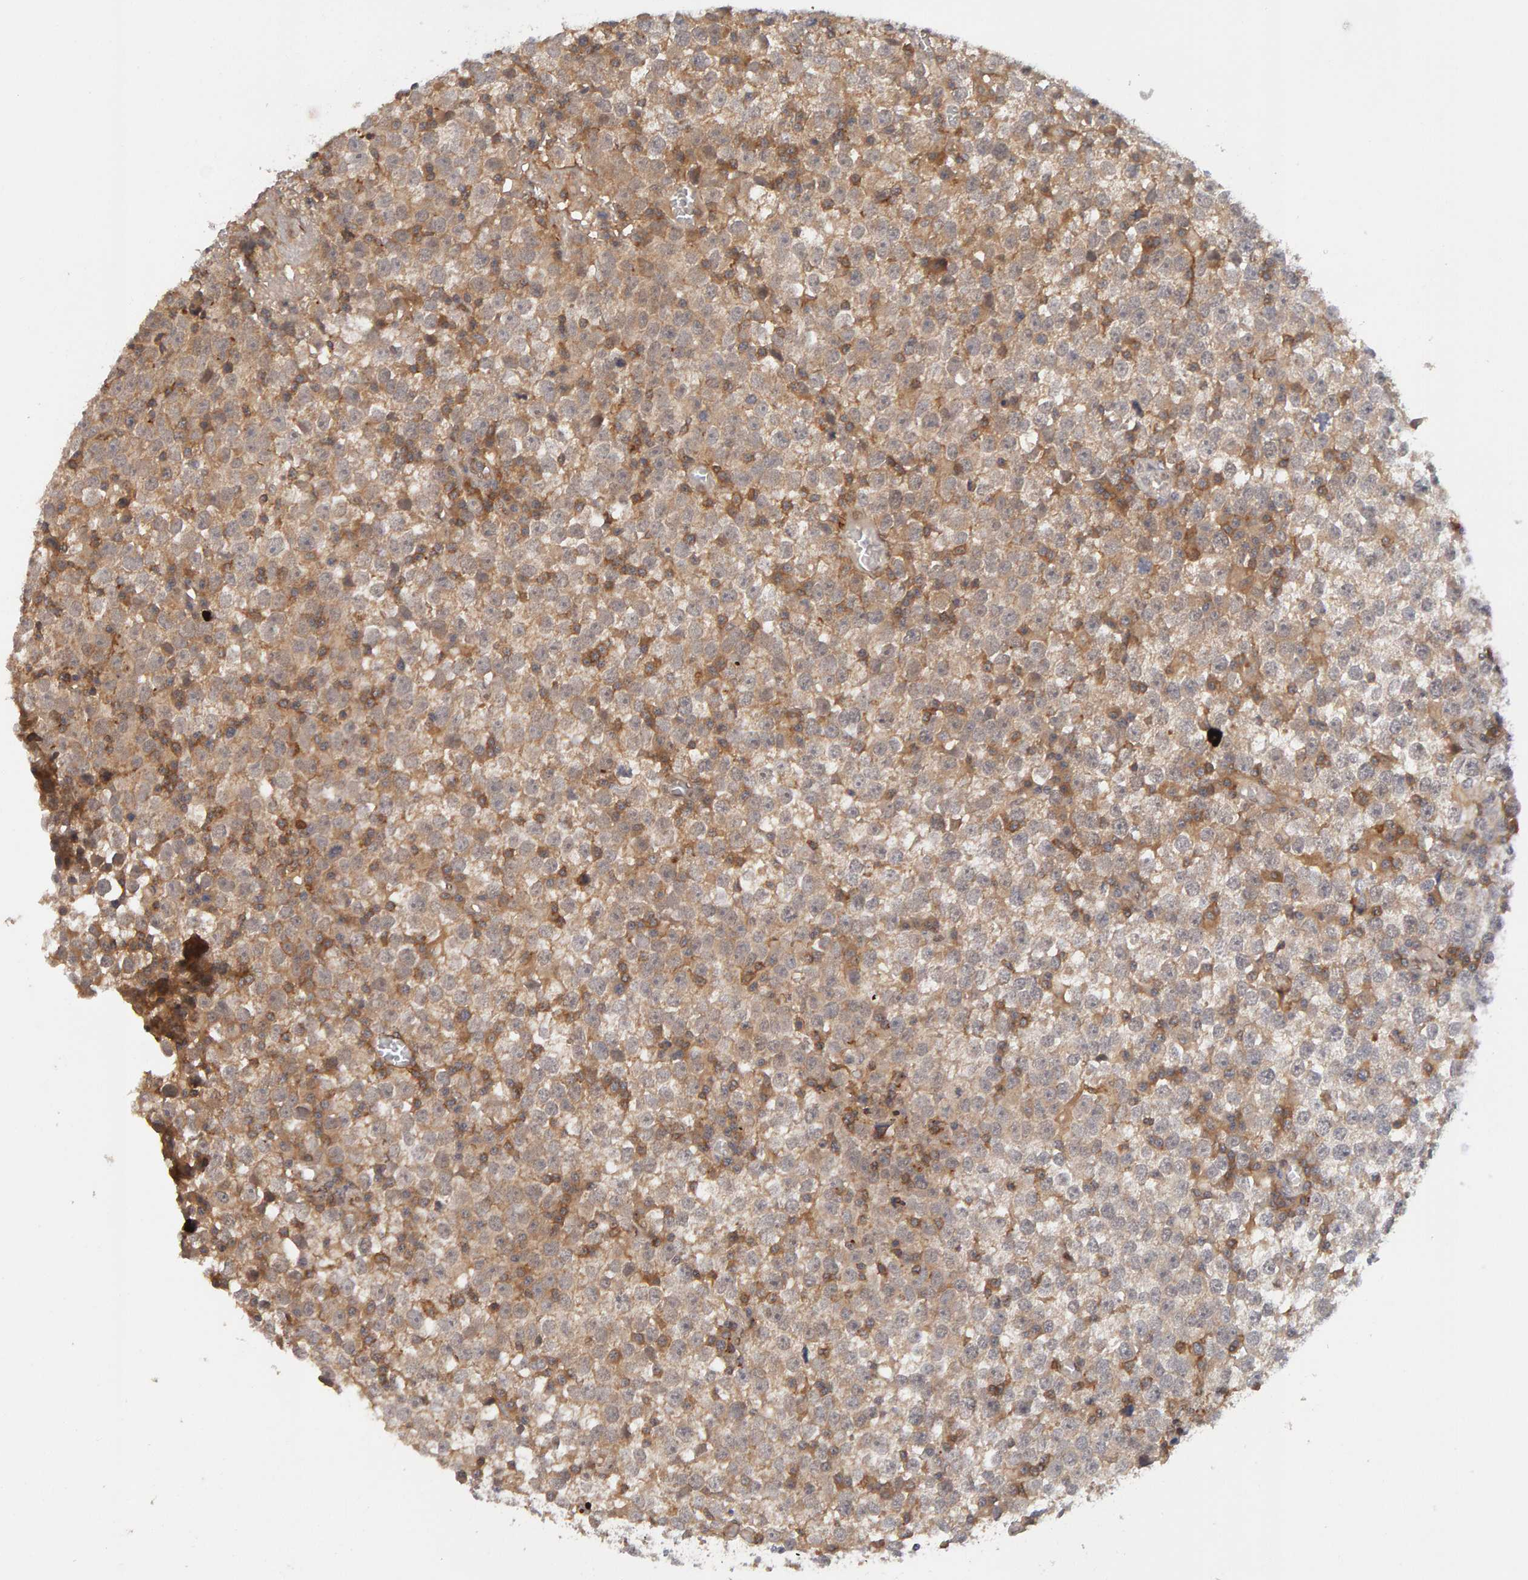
{"staining": {"intensity": "weak", "quantity": "25%-75%", "location": "cytoplasmic/membranous"}, "tissue": "testis cancer", "cell_type": "Tumor cells", "image_type": "cancer", "snomed": [{"axis": "morphology", "description": "Seminoma, NOS"}, {"axis": "topography", "description": "Testis"}], "caption": "Testis cancer (seminoma) stained with DAB (3,3'-diaminobenzidine) IHC demonstrates low levels of weak cytoplasmic/membranous staining in about 25%-75% of tumor cells.", "gene": "NUDCD1", "patient": {"sex": "male", "age": 65}}